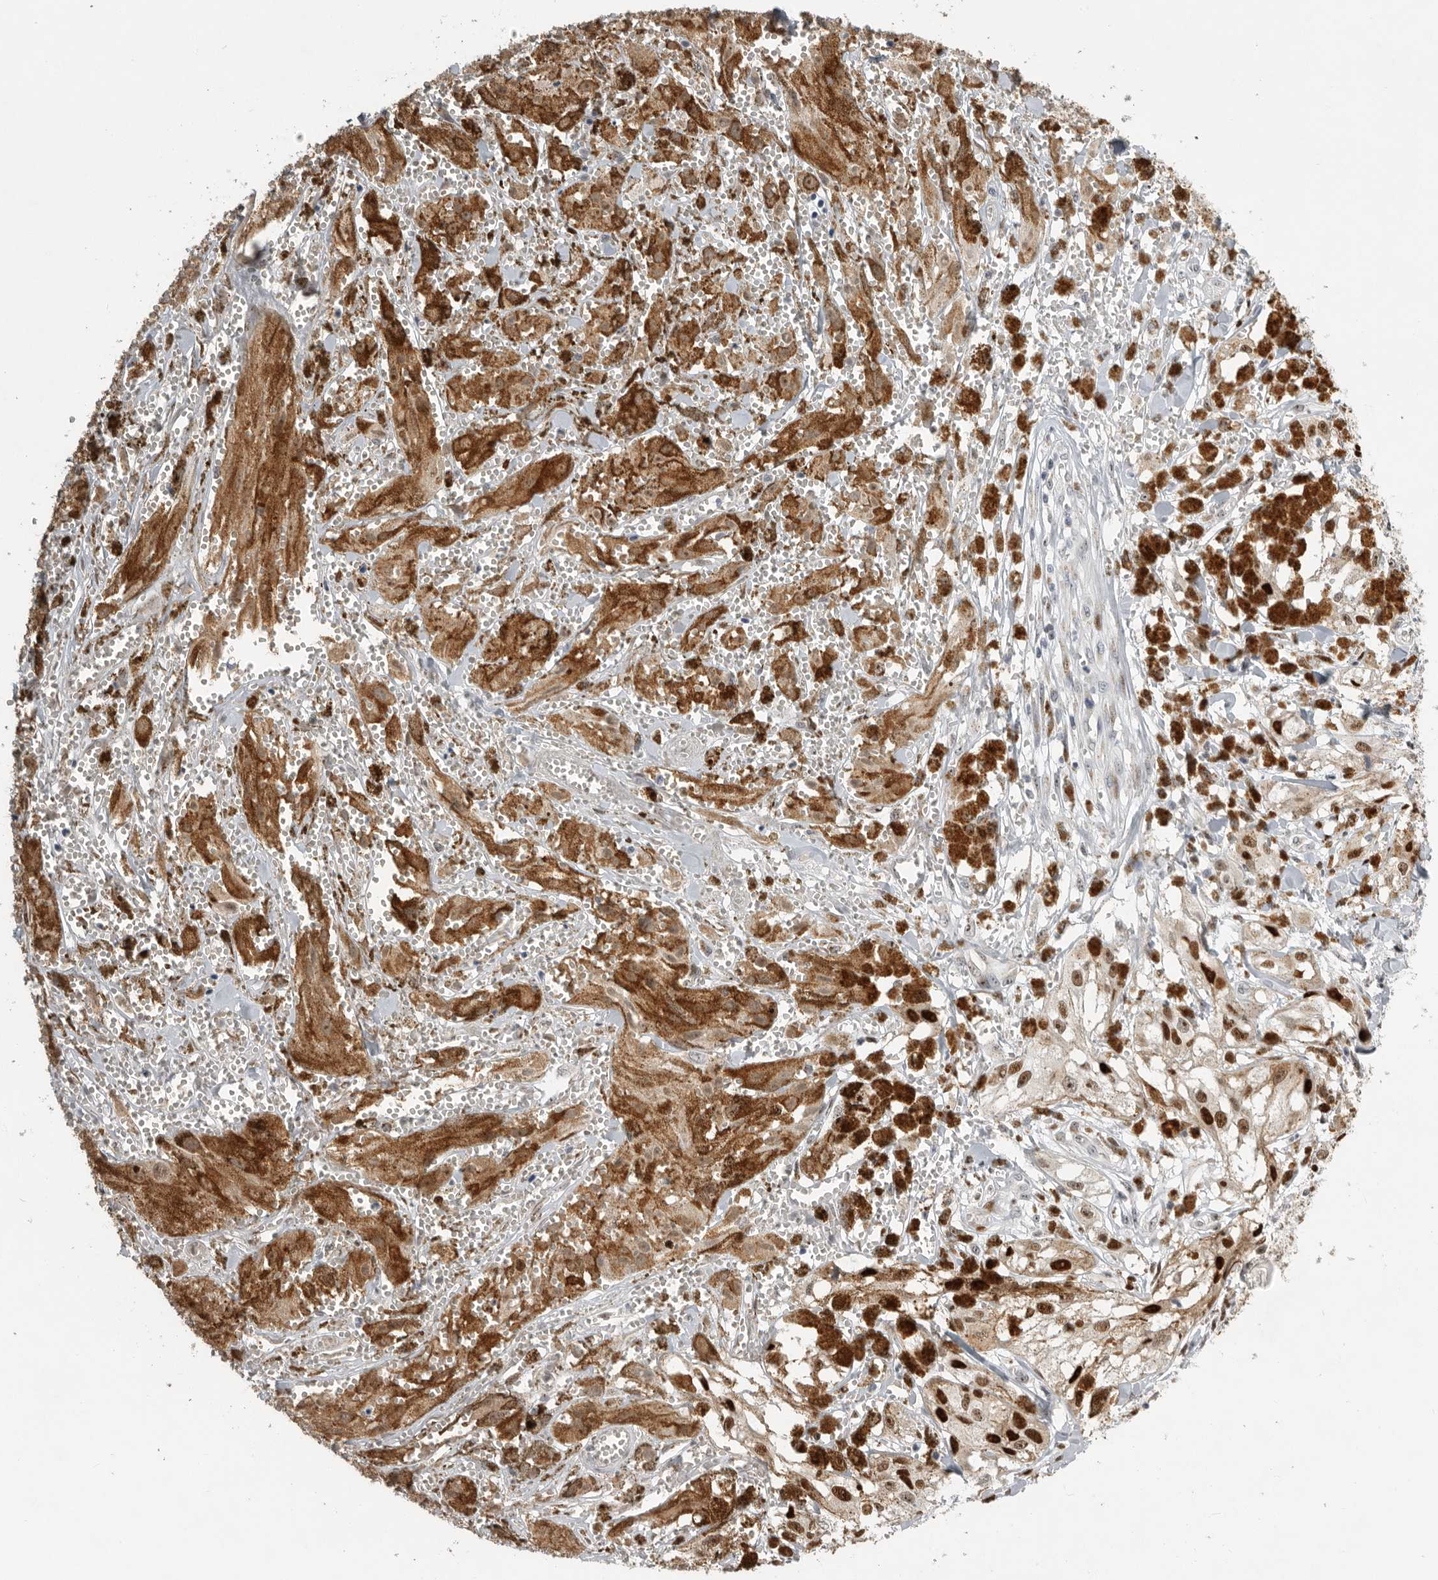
{"staining": {"intensity": "moderate", "quantity": ">75%", "location": "cytoplasmic/membranous,nuclear"}, "tissue": "melanoma", "cell_type": "Tumor cells", "image_type": "cancer", "snomed": [{"axis": "morphology", "description": "Malignant melanoma, NOS"}, {"axis": "topography", "description": "Skin"}], "caption": "A brown stain shows moderate cytoplasmic/membranous and nuclear positivity of a protein in malignant melanoma tumor cells.", "gene": "PCMTD1", "patient": {"sex": "male", "age": 88}}